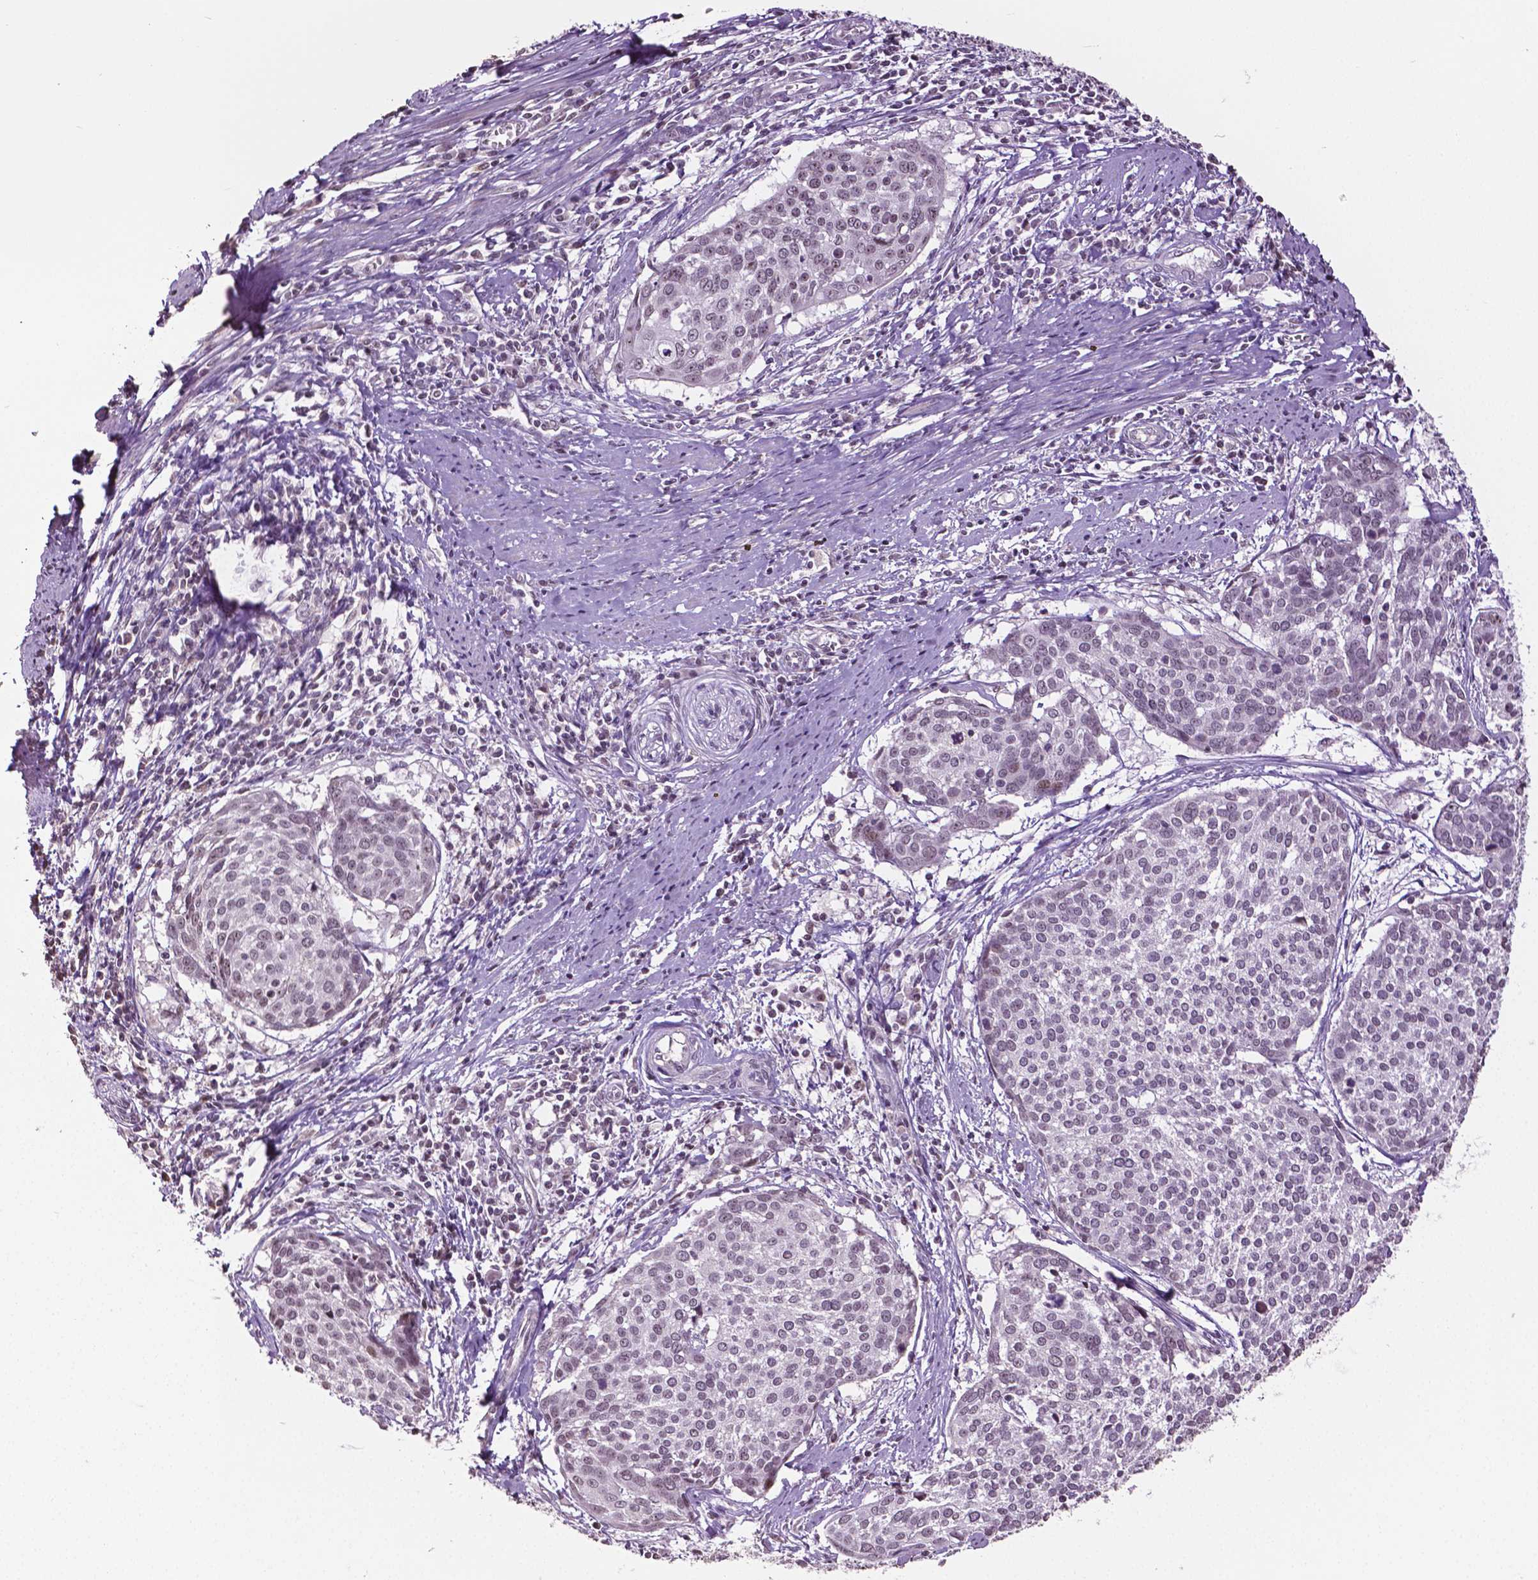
{"staining": {"intensity": "weak", "quantity": "<25%", "location": "nuclear"}, "tissue": "cervical cancer", "cell_type": "Tumor cells", "image_type": "cancer", "snomed": [{"axis": "morphology", "description": "Squamous cell carcinoma, NOS"}, {"axis": "topography", "description": "Cervix"}], "caption": "DAB immunohistochemical staining of human squamous cell carcinoma (cervical) reveals no significant positivity in tumor cells.", "gene": "DLX5", "patient": {"sex": "female", "age": 39}}